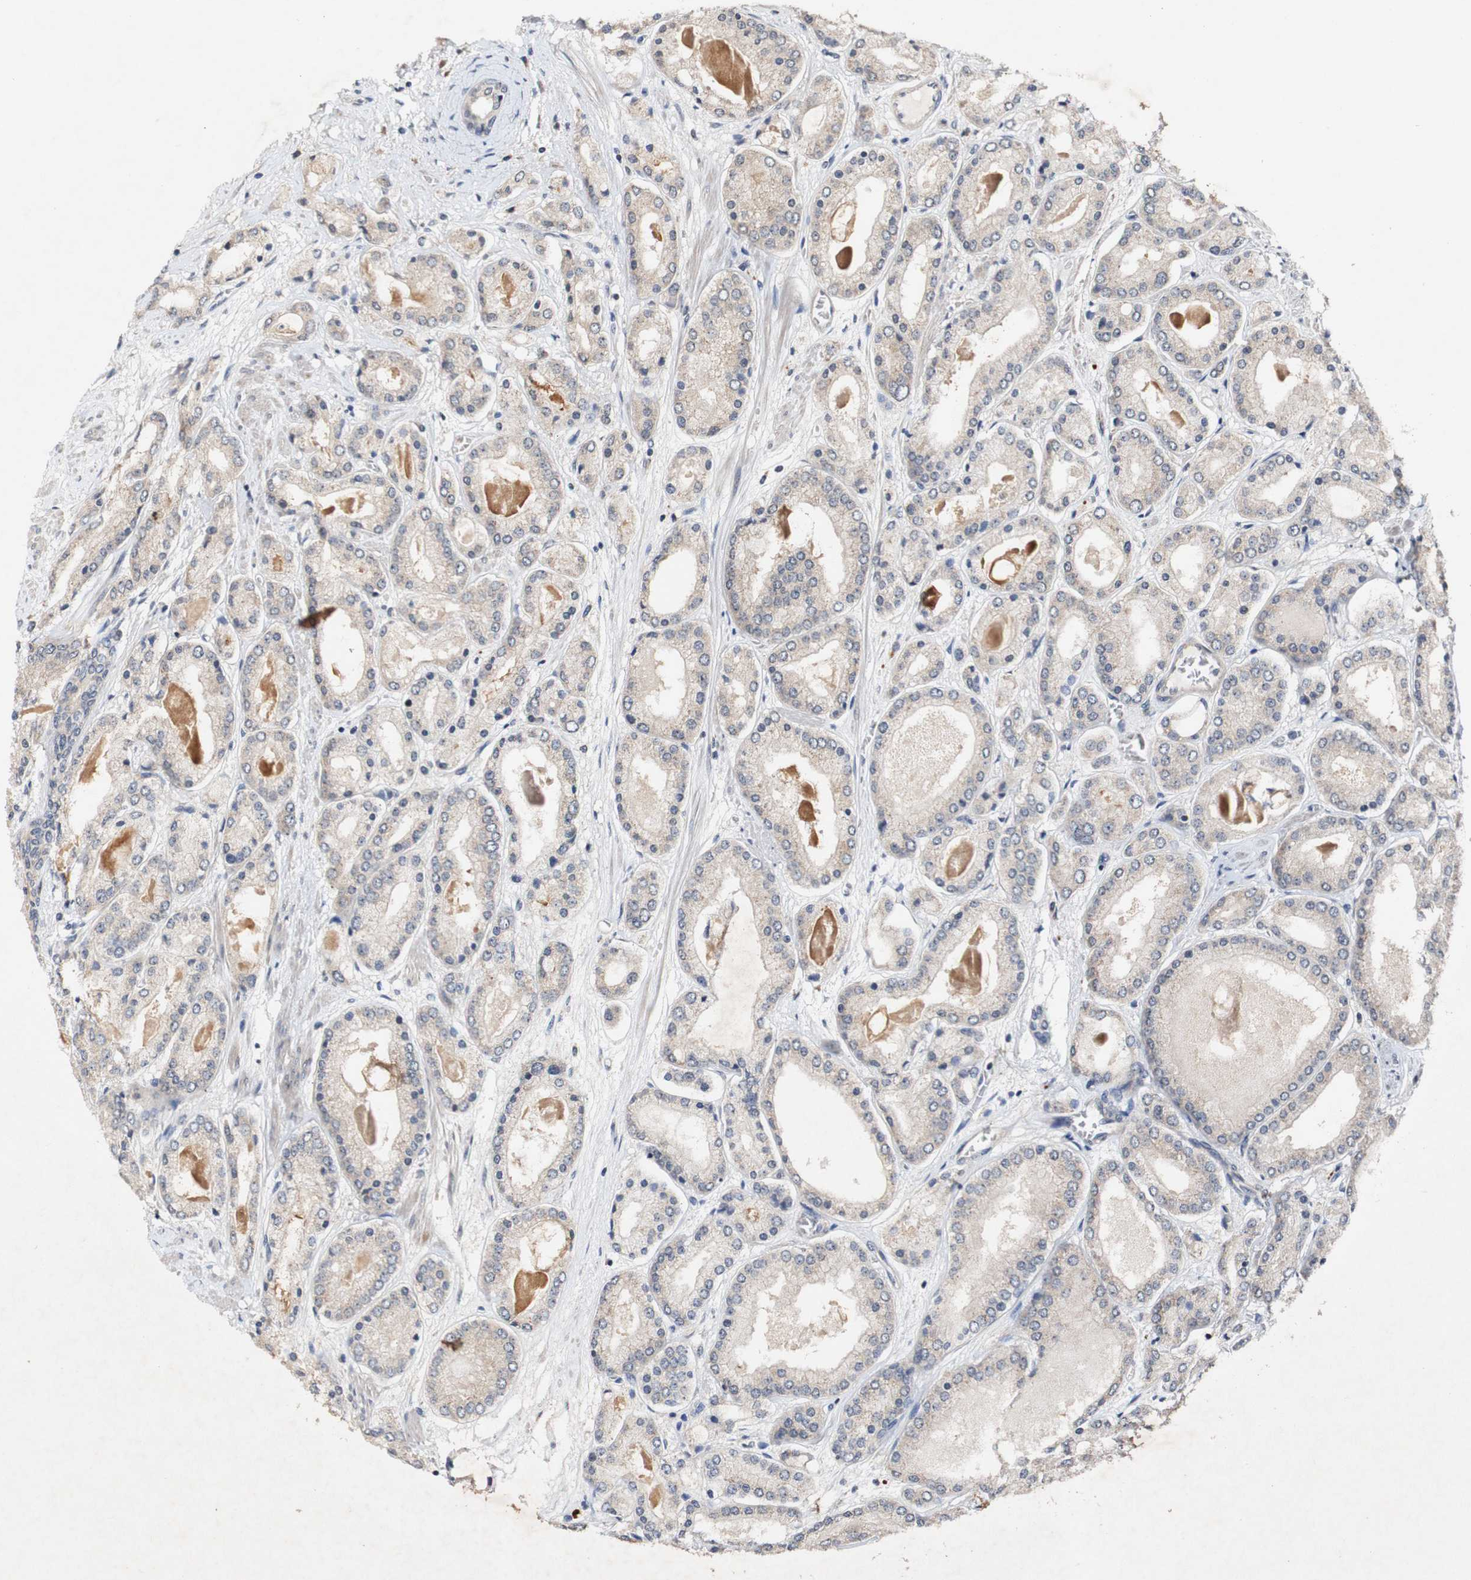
{"staining": {"intensity": "weak", "quantity": ">75%", "location": "cytoplasmic/membranous"}, "tissue": "prostate cancer", "cell_type": "Tumor cells", "image_type": "cancer", "snomed": [{"axis": "morphology", "description": "Adenocarcinoma, High grade"}, {"axis": "topography", "description": "Prostate"}], "caption": "Immunohistochemical staining of human prostate cancer (adenocarcinoma (high-grade)) displays weak cytoplasmic/membranous protein expression in about >75% of tumor cells. (Brightfield microscopy of DAB IHC at high magnification).", "gene": "PIN1", "patient": {"sex": "male", "age": 59}}